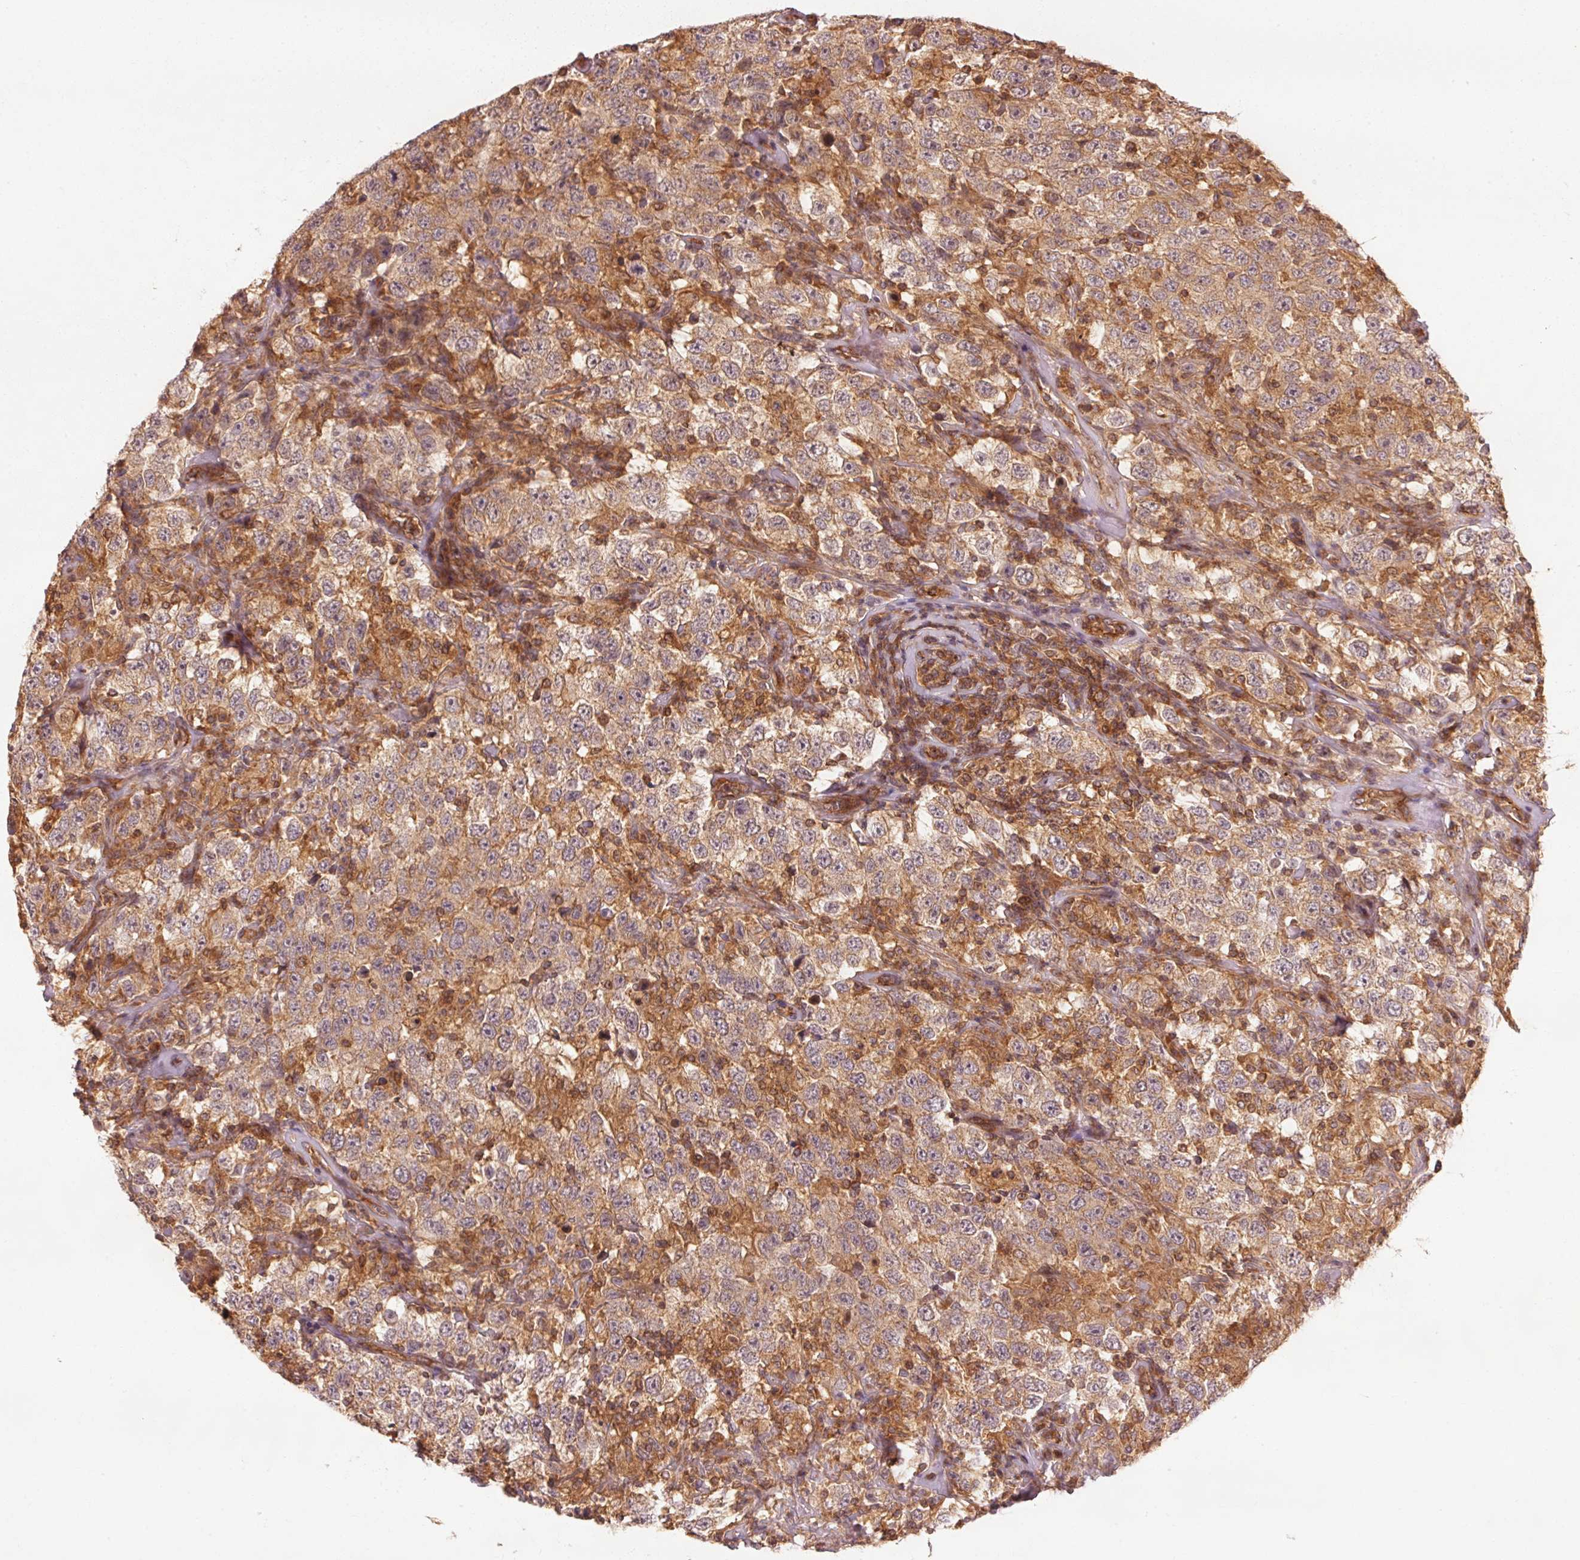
{"staining": {"intensity": "weak", "quantity": ">75%", "location": "cytoplasmic/membranous"}, "tissue": "testis cancer", "cell_type": "Tumor cells", "image_type": "cancer", "snomed": [{"axis": "morphology", "description": "Seminoma, NOS"}, {"axis": "topography", "description": "Testis"}], "caption": "The photomicrograph reveals a brown stain indicating the presence of a protein in the cytoplasmic/membranous of tumor cells in testis seminoma. Nuclei are stained in blue.", "gene": "CTNNA1", "patient": {"sex": "male", "age": 41}}